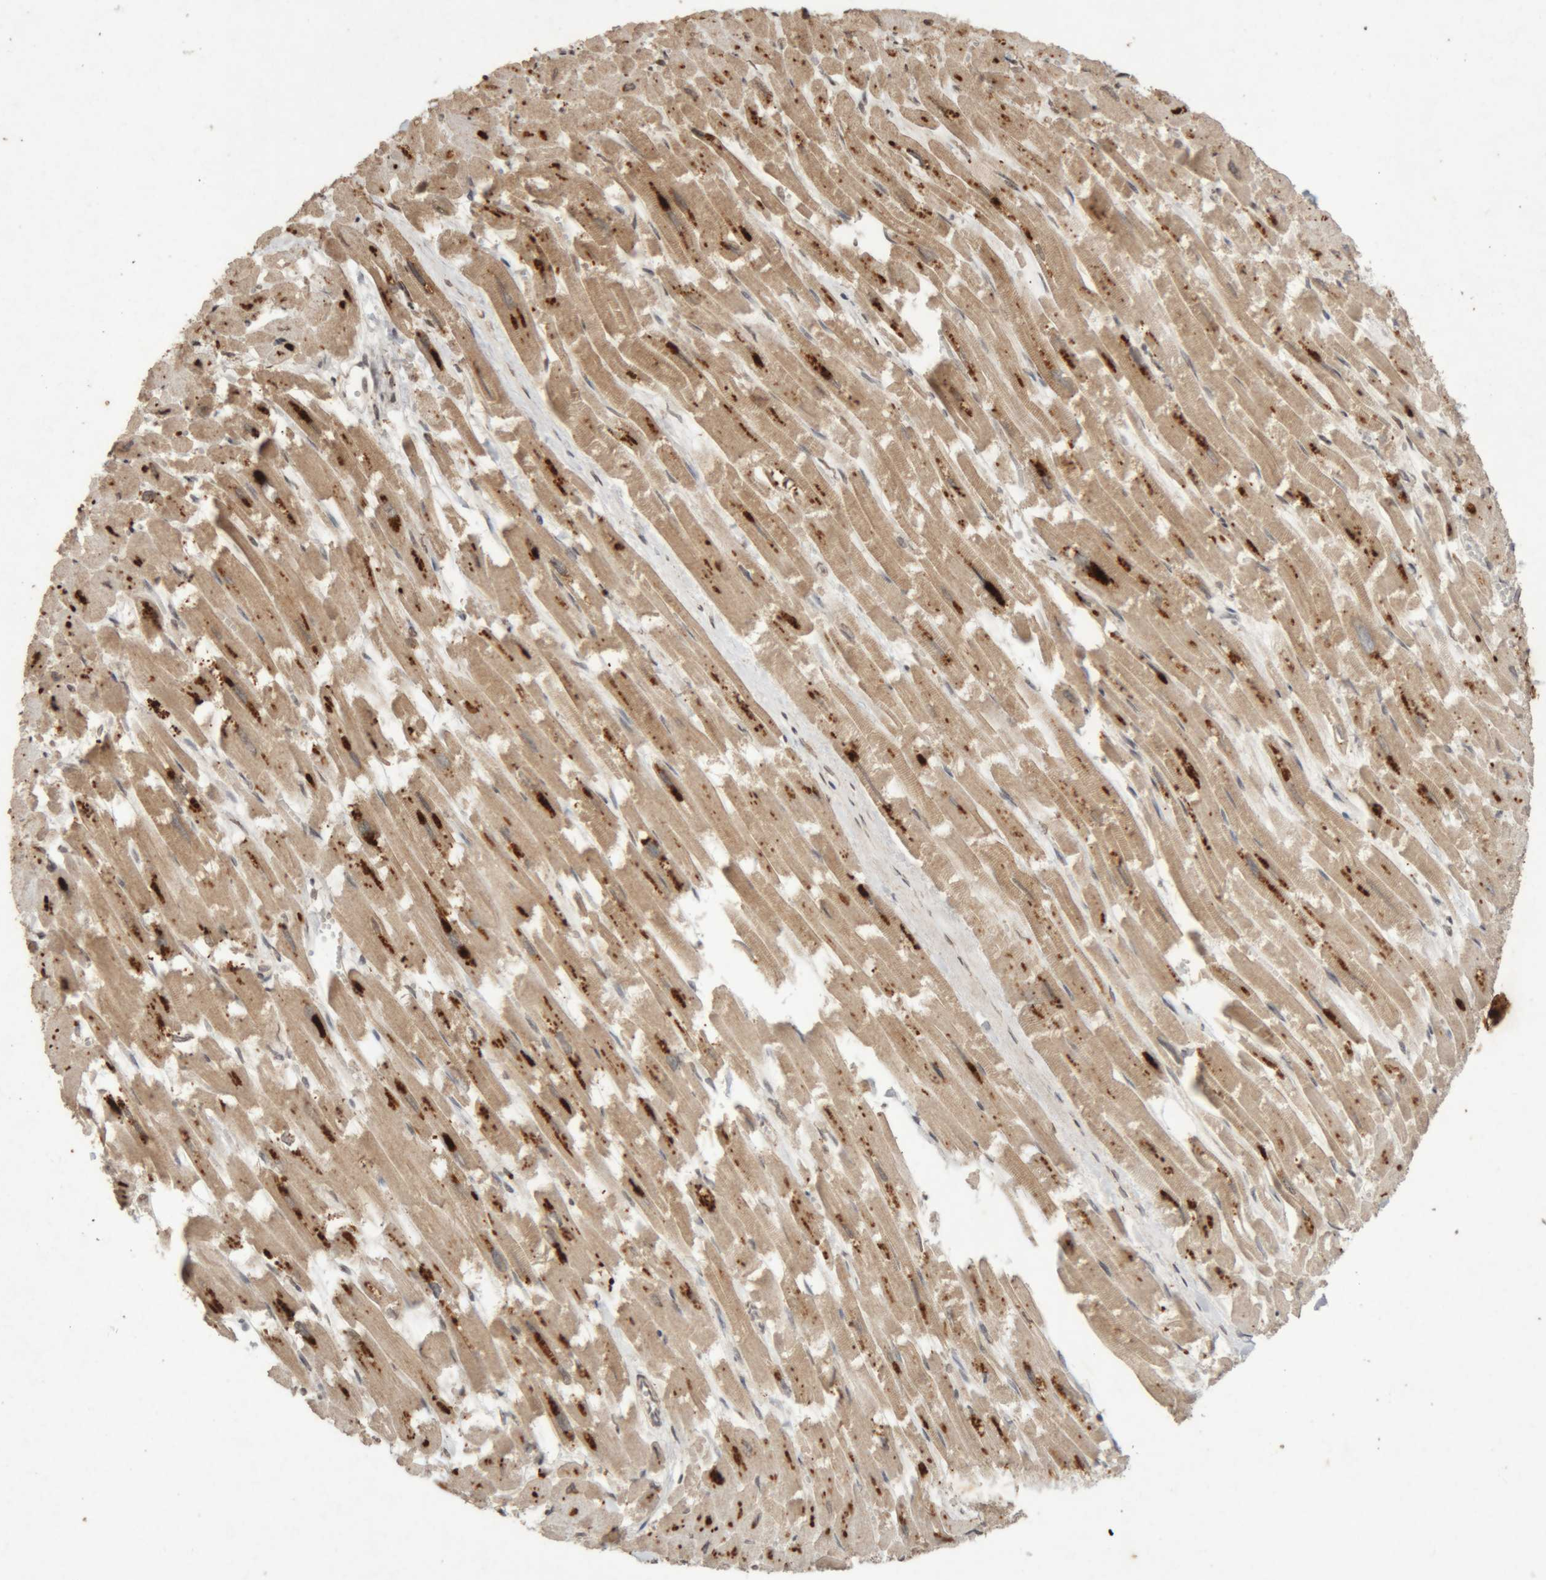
{"staining": {"intensity": "moderate", "quantity": ">75%", "location": "cytoplasmic/membranous,nuclear"}, "tissue": "heart muscle", "cell_type": "Cardiomyocytes", "image_type": "normal", "snomed": [{"axis": "morphology", "description": "Normal tissue, NOS"}, {"axis": "topography", "description": "Heart"}], "caption": "Immunohistochemistry of unremarkable heart muscle demonstrates medium levels of moderate cytoplasmic/membranous,nuclear staining in about >75% of cardiomyocytes.", "gene": "KEAP1", "patient": {"sex": "male", "age": 54}}